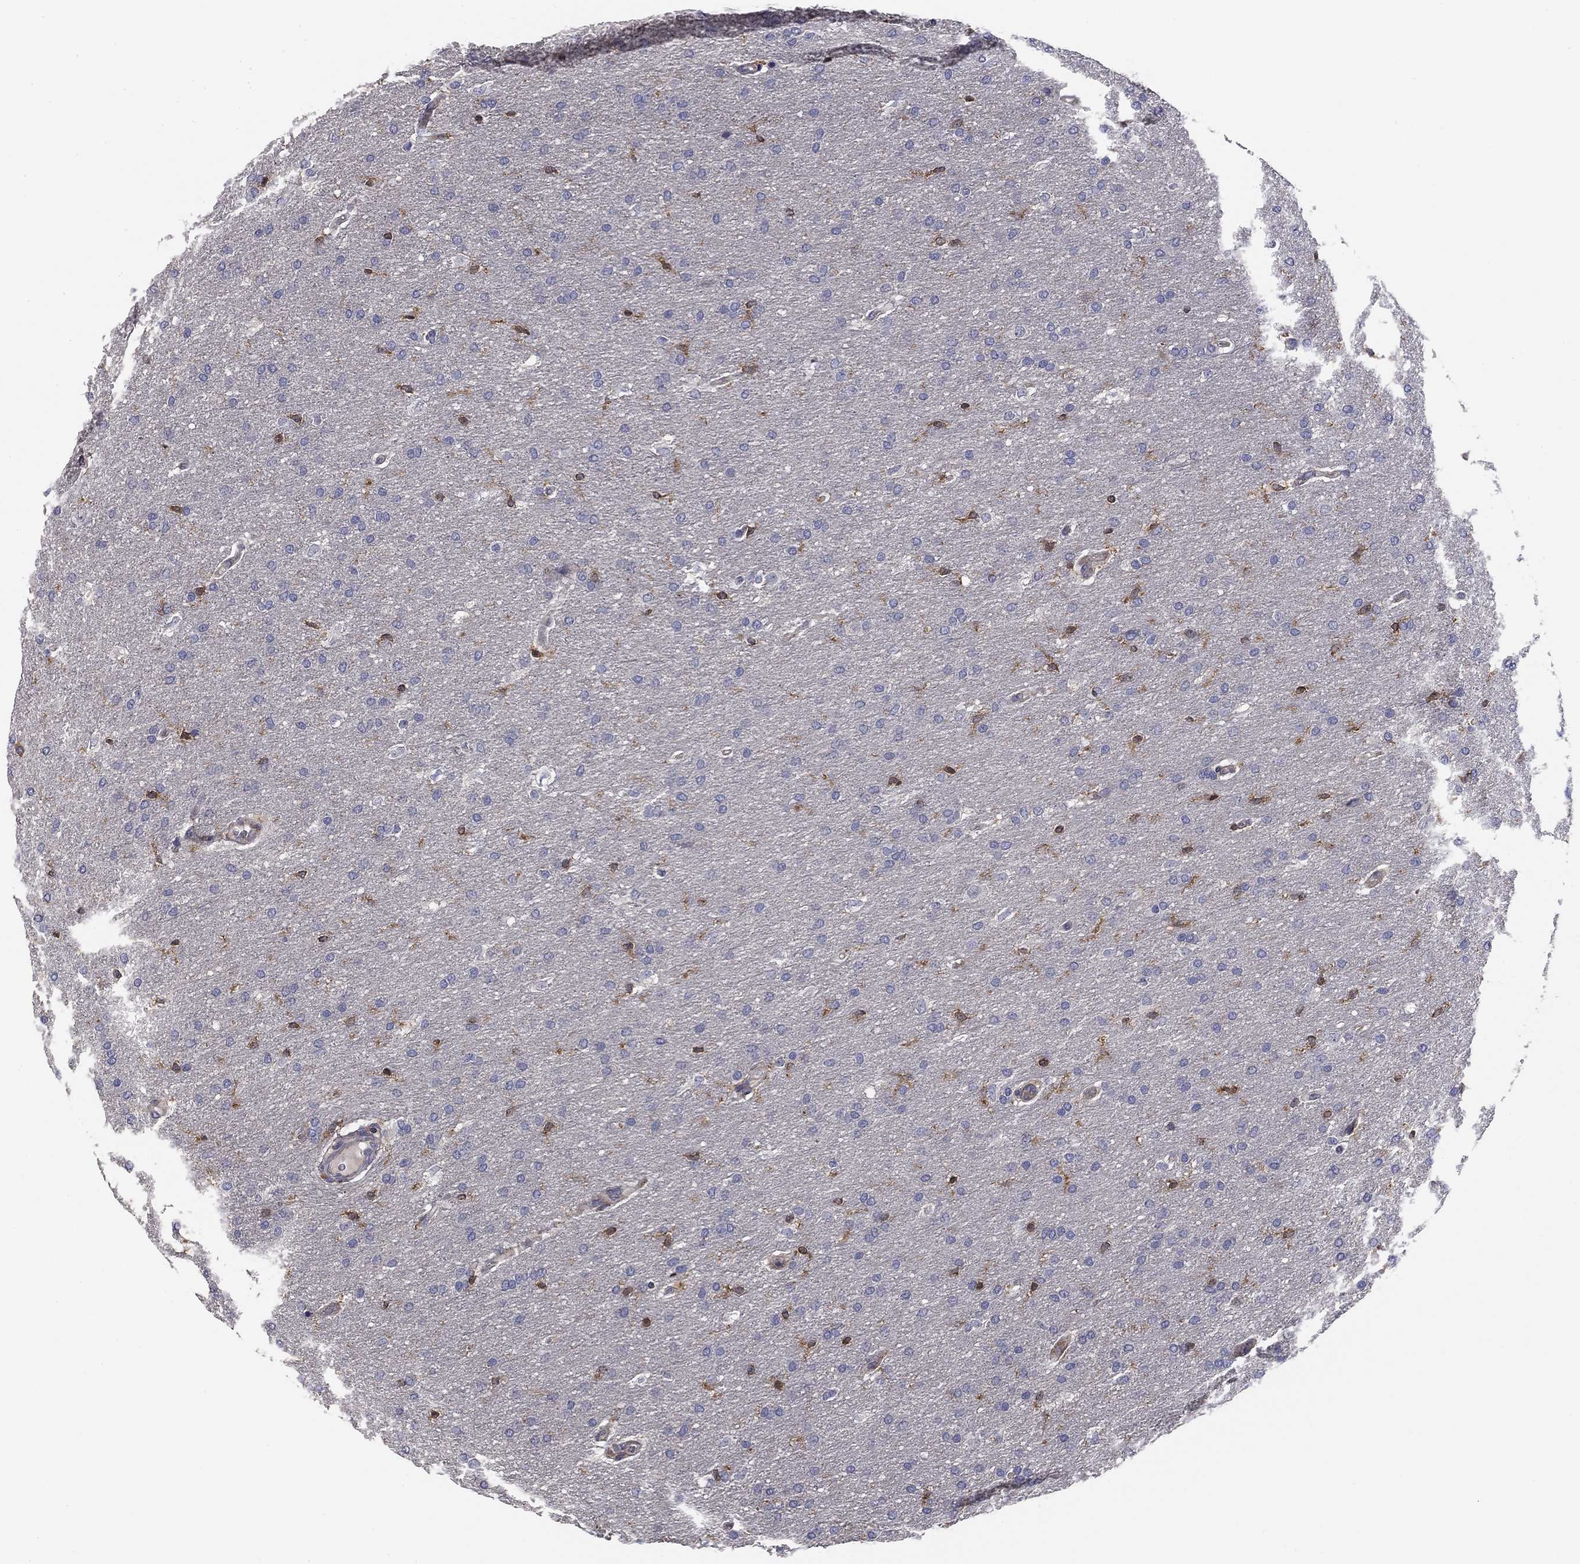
{"staining": {"intensity": "negative", "quantity": "none", "location": "none"}, "tissue": "glioma", "cell_type": "Tumor cells", "image_type": "cancer", "snomed": [{"axis": "morphology", "description": "Glioma, malignant, Low grade"}, {"axis": "topography", "description": "Brain"}], "caption": "Human malignant low-grade glioma stained for a protein using immunohistochemistry (IHC) exhibits no expression in tumor cells.", "gene": "PLCB2", "patient": {"sex": "female", "age": 37}}